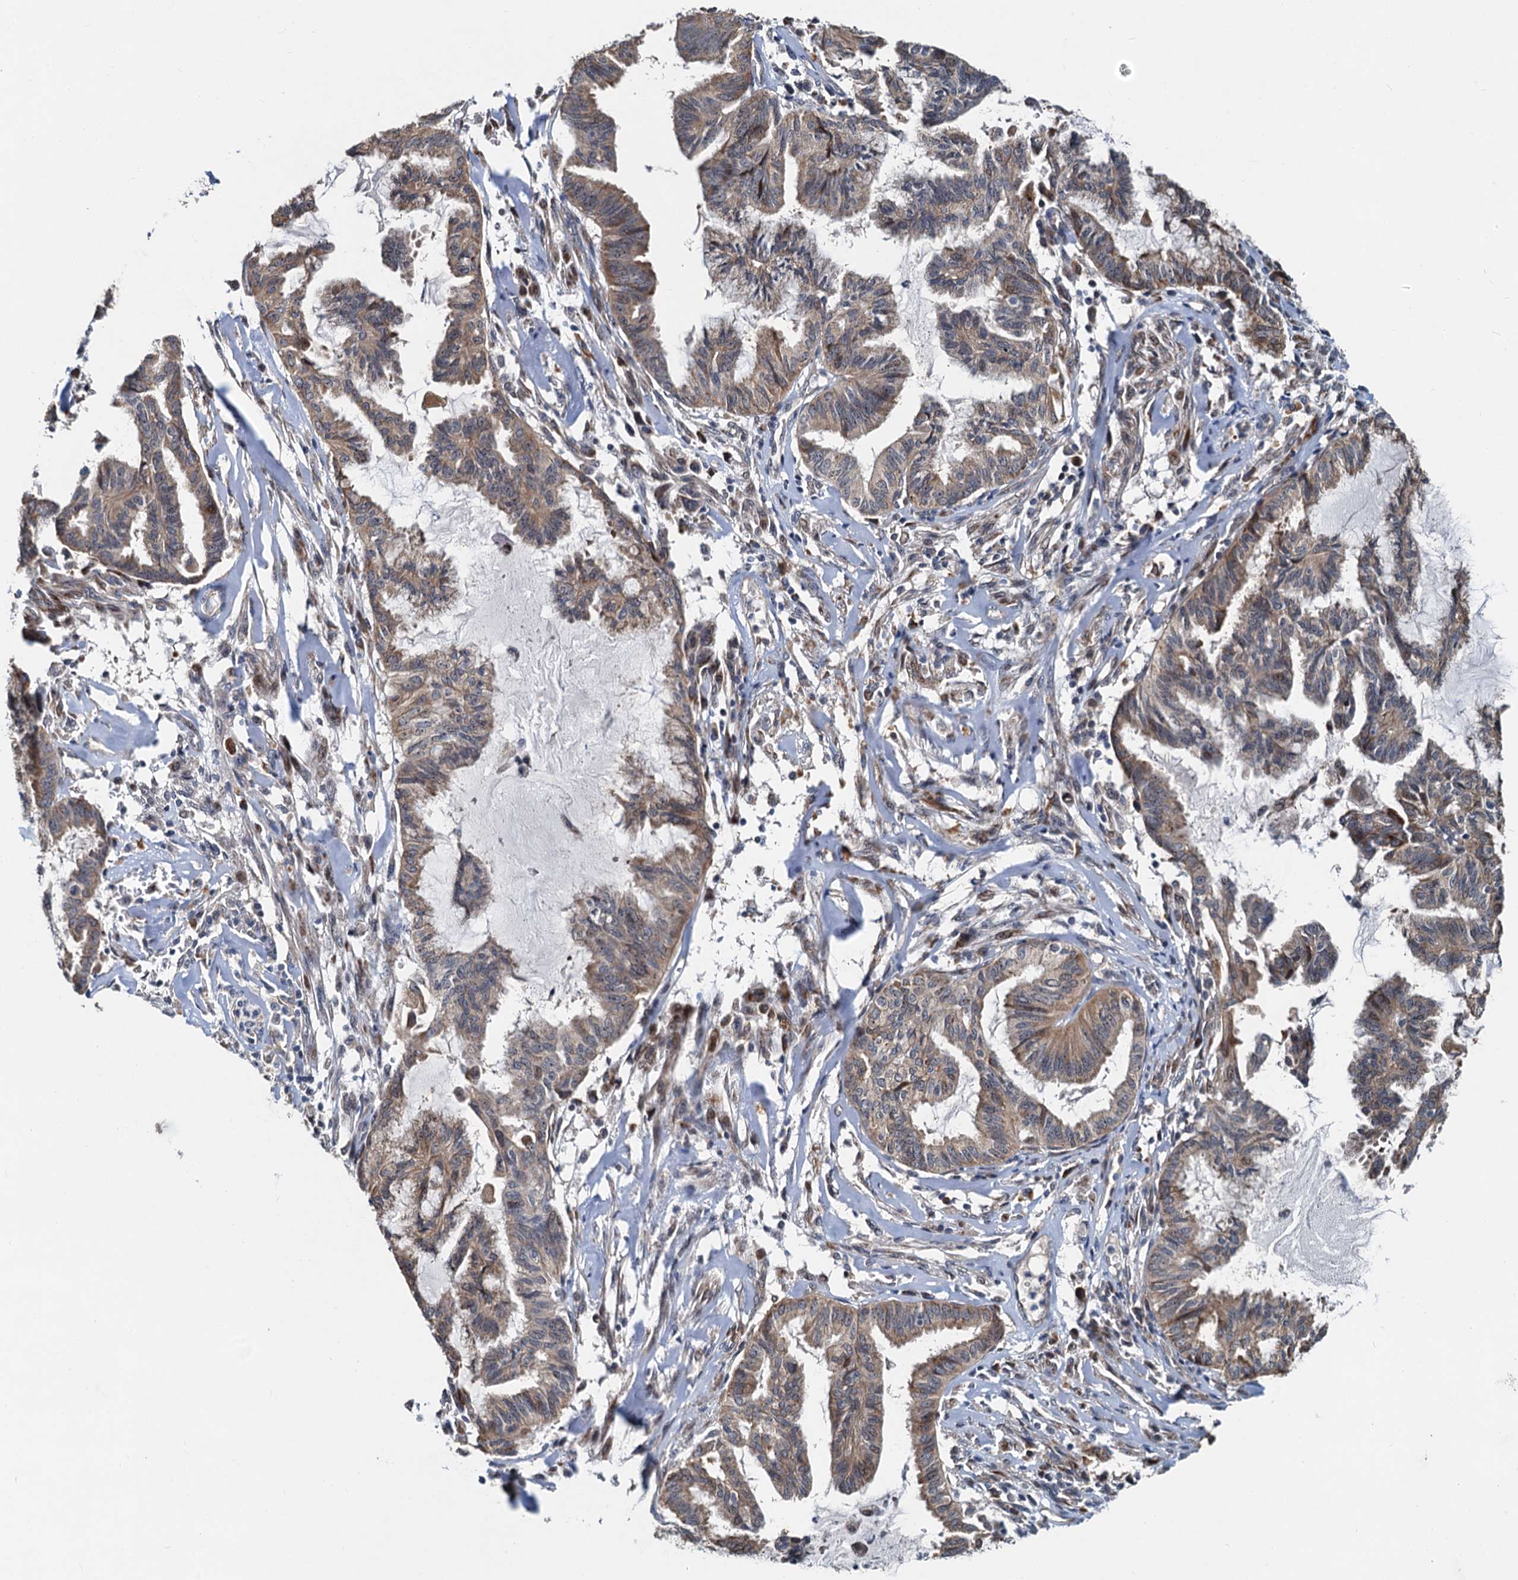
{"staining": {"intensity": "weak", "quantity": ">75%", "location": "cytoplasmic/membranous"}, "tissue": "endometrial cancer", "cell_type": "Tumor cells", "image_type": "cancer", "snomed": [{"axis": "morphology", "description": "Adenocarcinoma, NOS"}, {"axis": "topography", "description": "Endometrium"}], "caption": "Immunohistochemistry (DAB (3,3'-diaminobenzidine)) staining of adenocarcinoma (endometrial) reveals weak cytoplasmic/membranous protein positivity in approximately >75% of tumor cells.", "gene": "DNAJC21", "patient": {"sex": "female", "age": 86}}